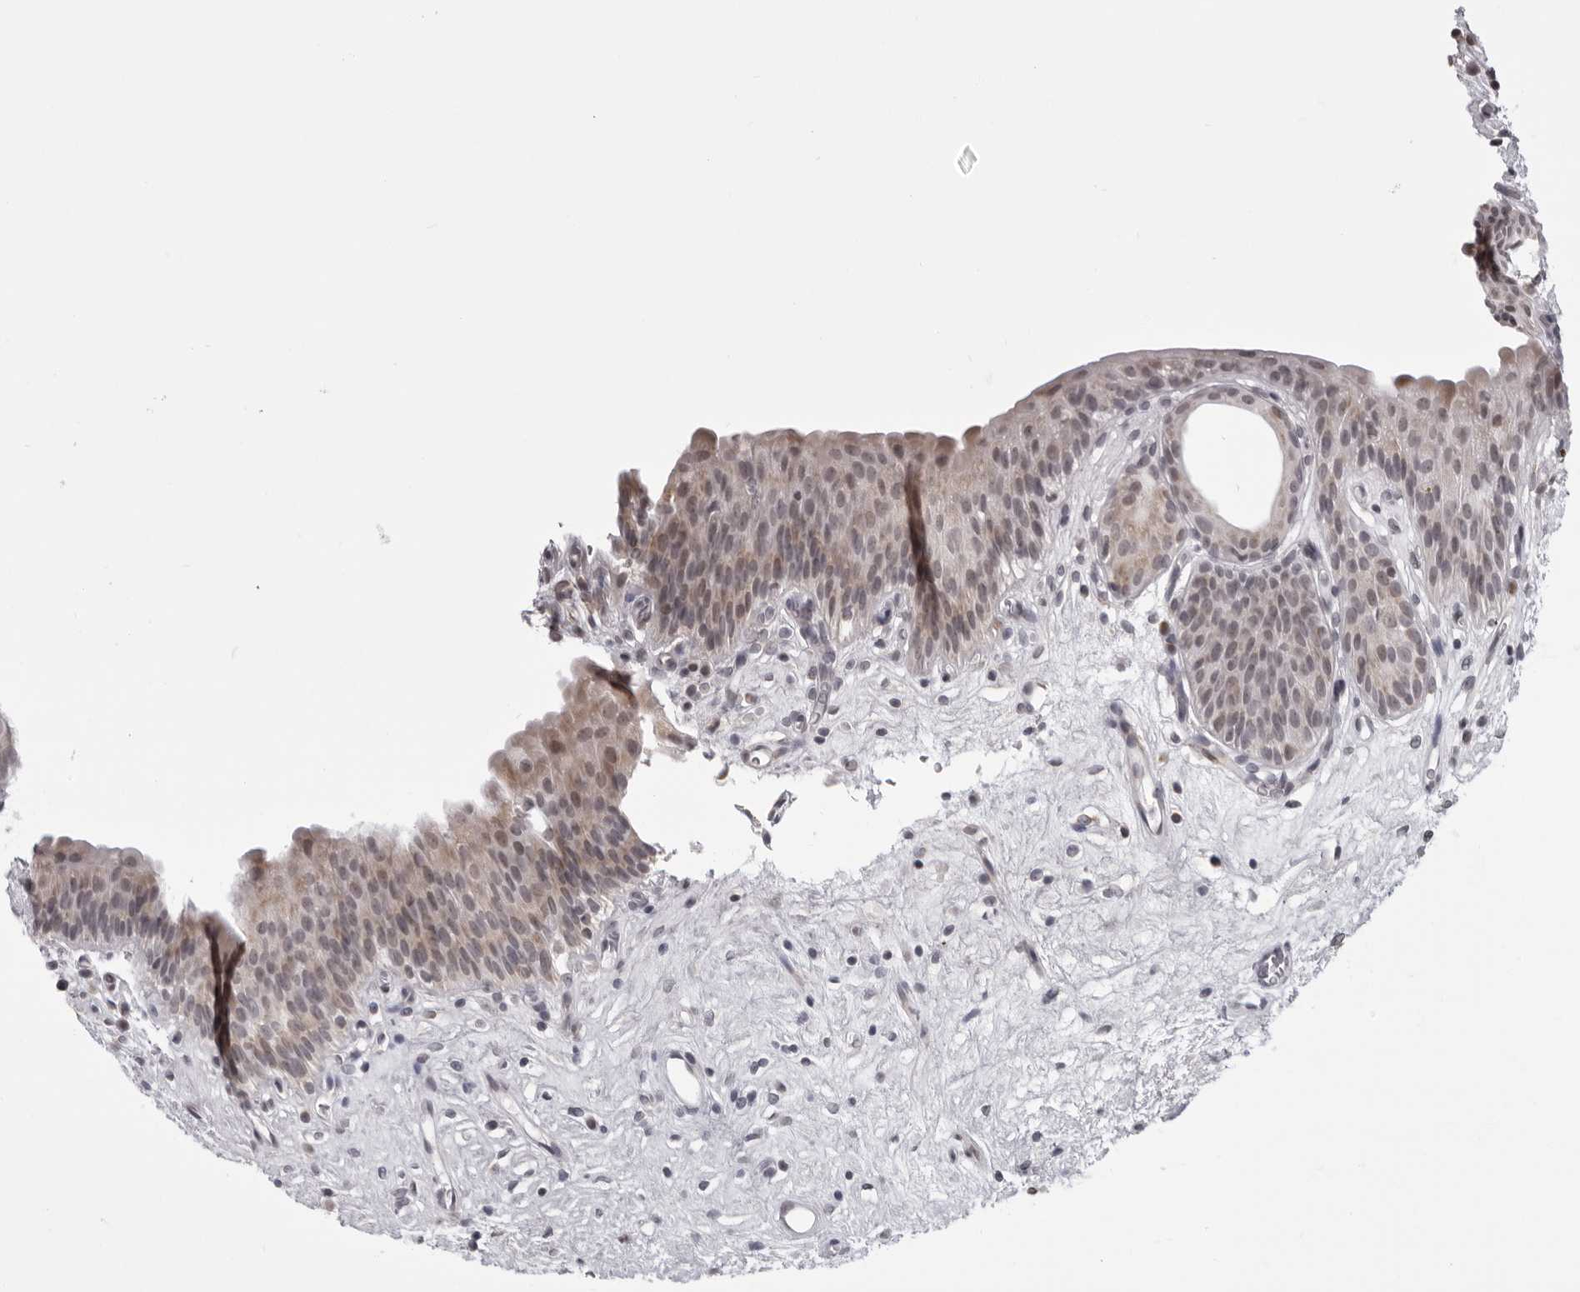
{"staining": {"intensity": "weak", "quantity": "25%-75%", "location": "cytoplasmic/membranous"}, "tissue": "urinary bladder", "cell_type": "Urothelial cells", "image_type": "normal", "snomed": [{"axis": "morphology", "description": "Normal tissue, NOS"}, {"axis": "topography", "description": "Urinary bladder"}], "caption": "Protein expression by immunohistochemistry demonstrates weak cytoplasmic/membranous expression in approximately 25%-75% of urothelial cells in unremarkable urinary bladder.", "gene": "RTCA", "patient": {"sex": "male", "age": 83}}